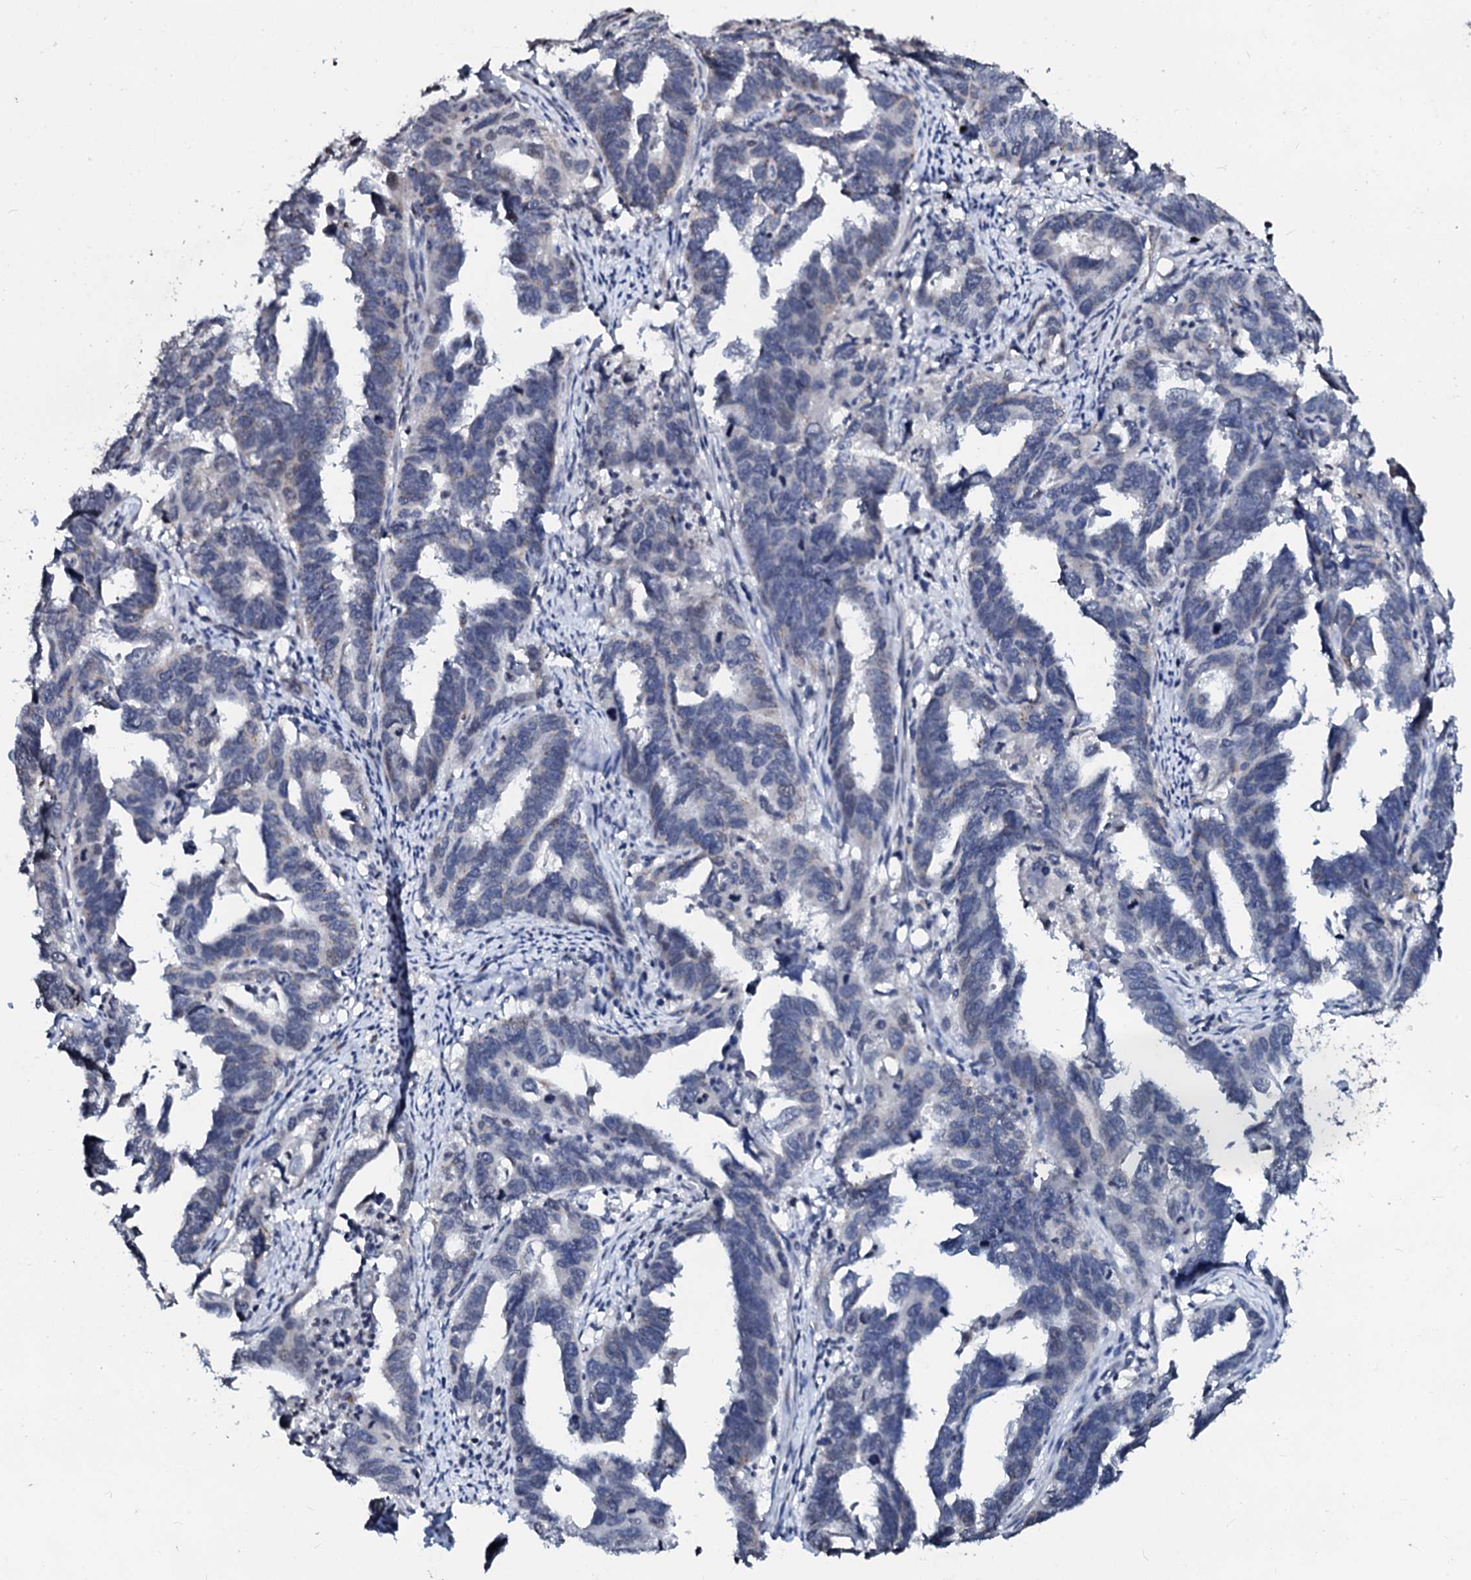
{"staining": {"intensity": "negative", "quantity": "none", "location": "none"}, "tissue": "endometrial cancer", "cell_type": "Tumor cells", "image_type": "cancer", "snomed": [{"axis": "morphology", "description": "Adenocarcinoma, NOS"}, {"axis": "topography", "description": "Endometrium"}], "caption": "This histopathology image is of endometrial adenocarcinoma stained with immunohistochemistry (IHC) to label a protein in brown with the nuclei are counter-stained blue. There is no expression in tumor cells.", "gene": "LSM11", "patient": {"sex": "female", "age": 65}}